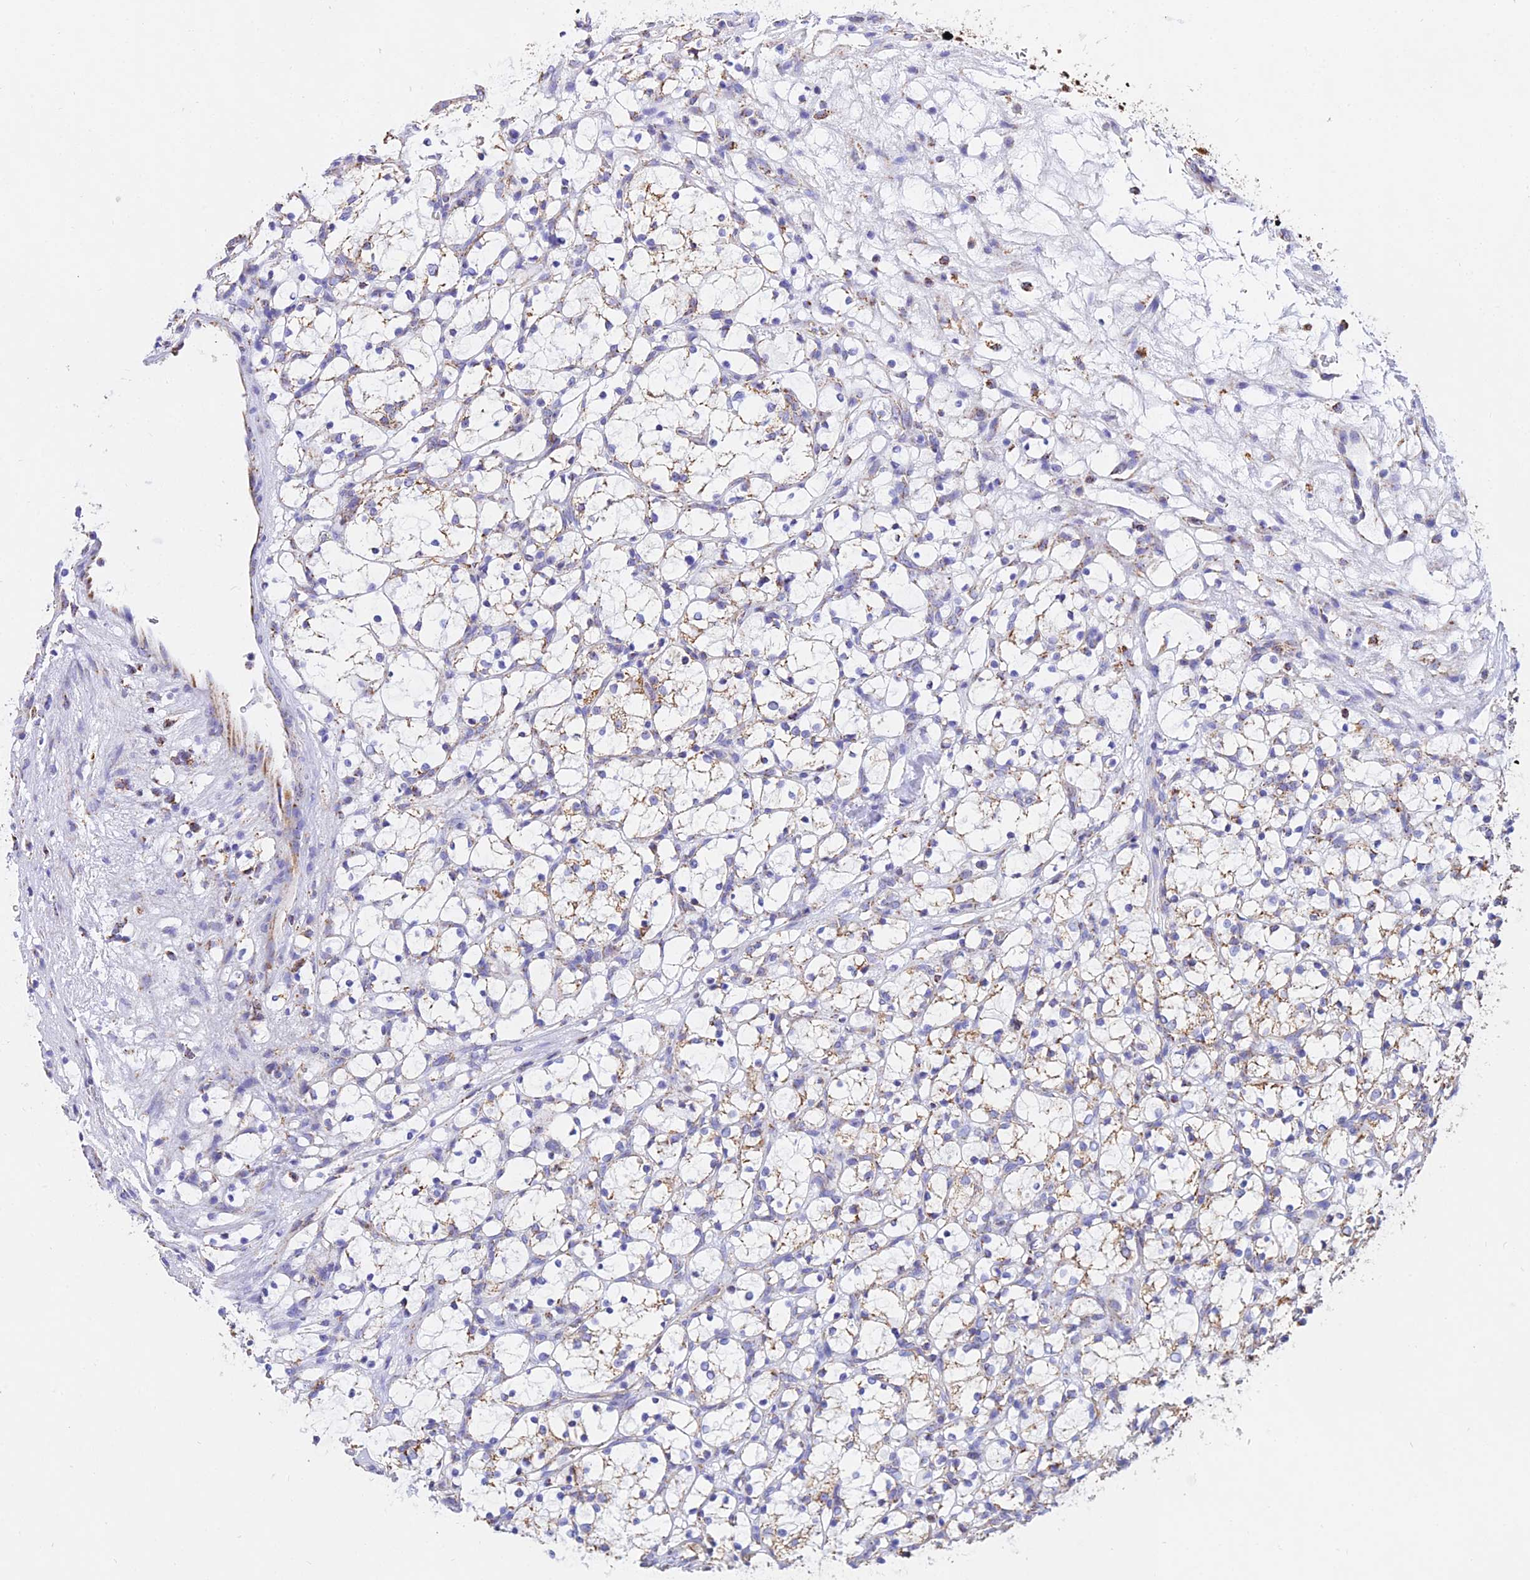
{"staining": {"intensity": "weak", "quantity": "<25%", "location": "cytoplasmic/membranous"}, "tissue": "renal cancer", "cell_type": "Tumor cells", "image_type": "cancer", "snomed": [{"axis": "morphology", "description": "Adenocarcinoma, NOS"}, {"axis": "topography", "description": "Kidney"}], "caption": "Immunohistochemistry image of renal adenocarcinoma stained for a protein (brown), which displays no staining in tumor cells.", "gene": "ATP5PD", "patient": {"sex": "female", "age": 69}}